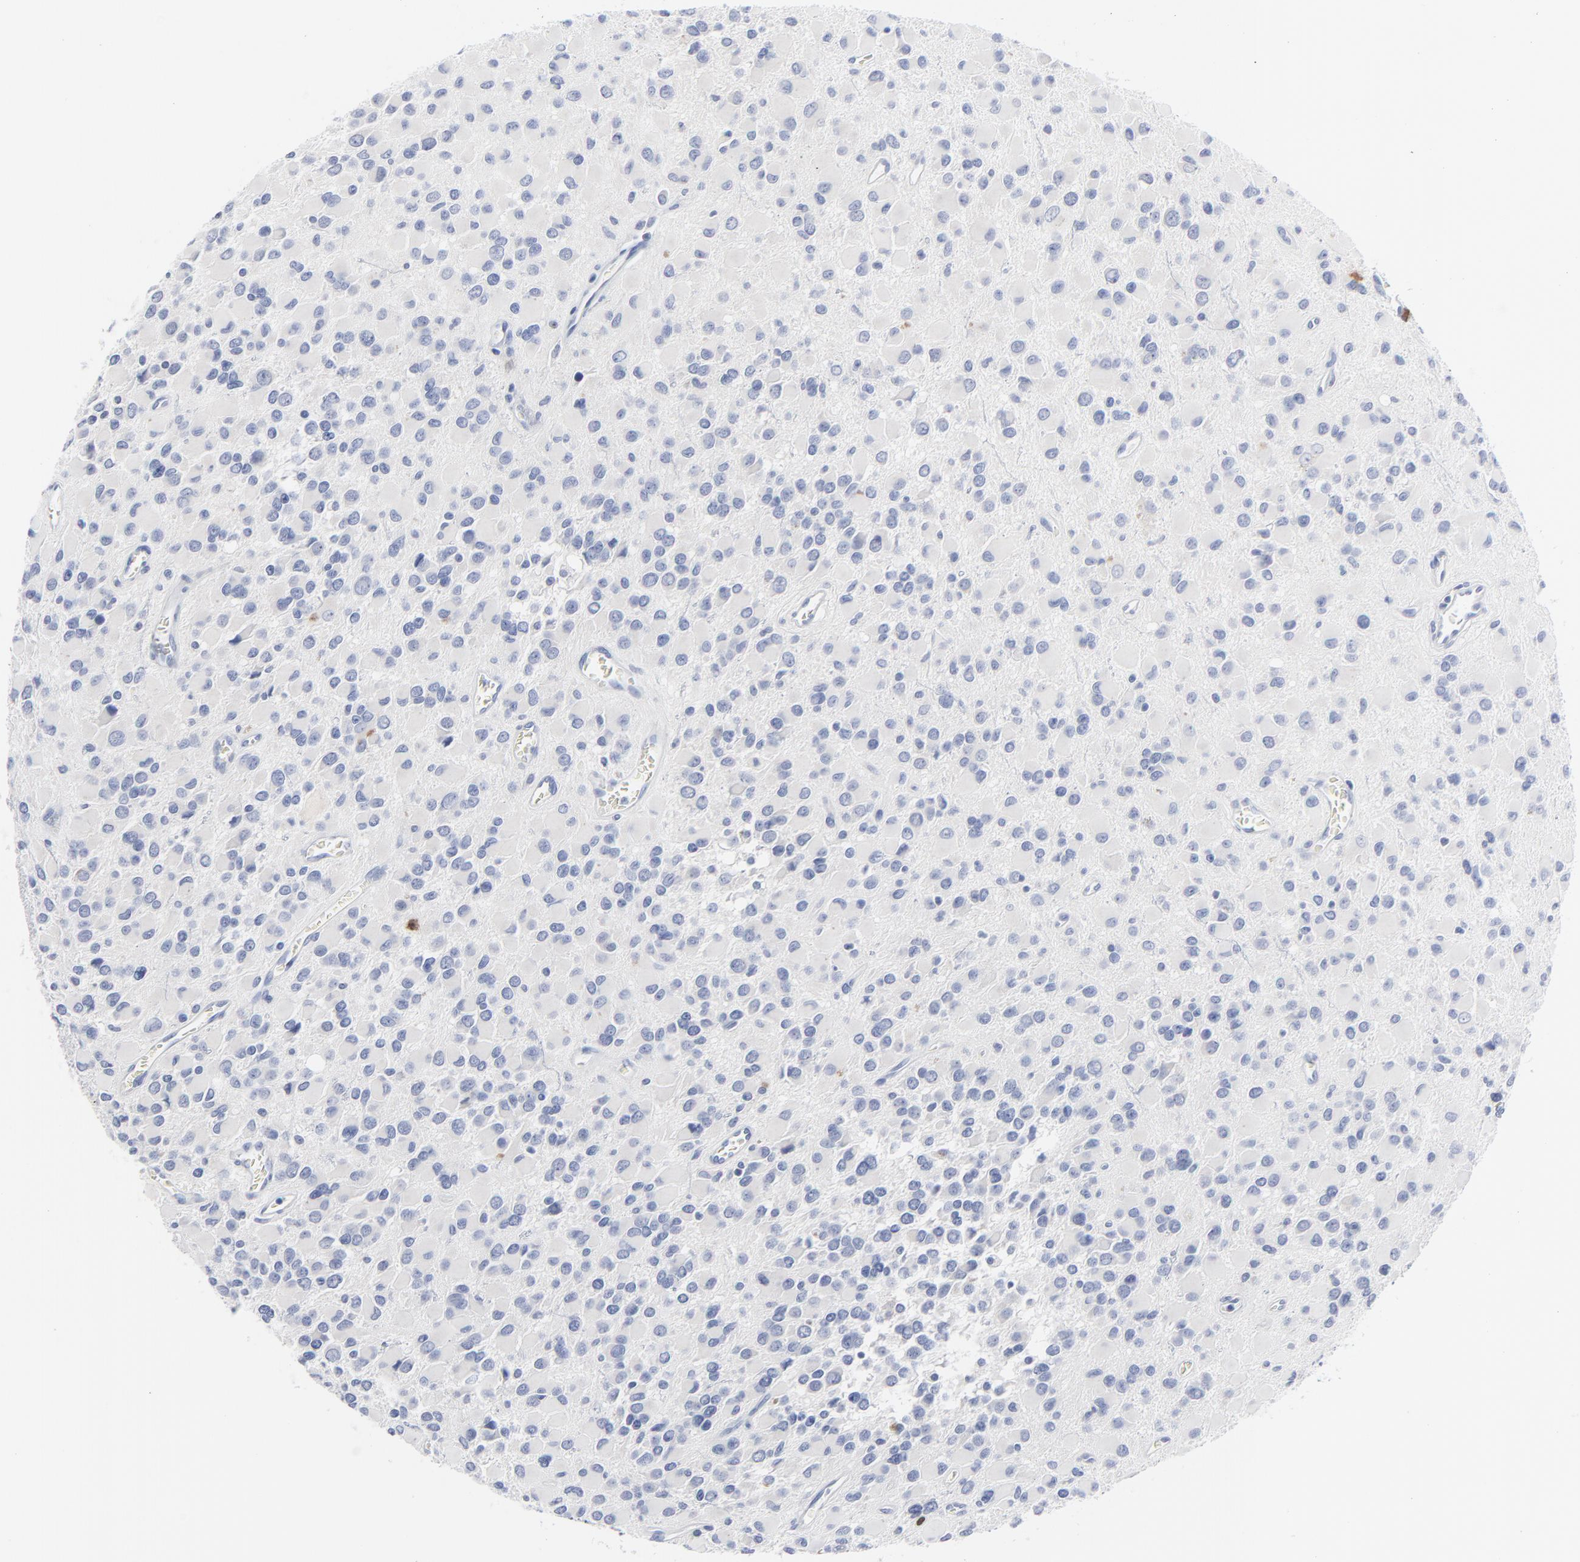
{"staining": {"intensity": "strong", "quantity": "<25%", "location": "cytoplasmic/membranous,nuclear"}, "tissue": "glioma", "cell_type": "Tumor cells", "image_type": "cancer", "snomed": [{"axis": "morphology", "description": "Glioma, malignant, Low grade"}, {"axis": "topography", "description": "Brain"}], "caption": "Strong cytoplasmic/membranous and nuclear protein positivity is appreciated in approximately <25% of tumor cells in glioma.", "gene": "CDK1", "patient": {"sex": "male", "age": 42}}